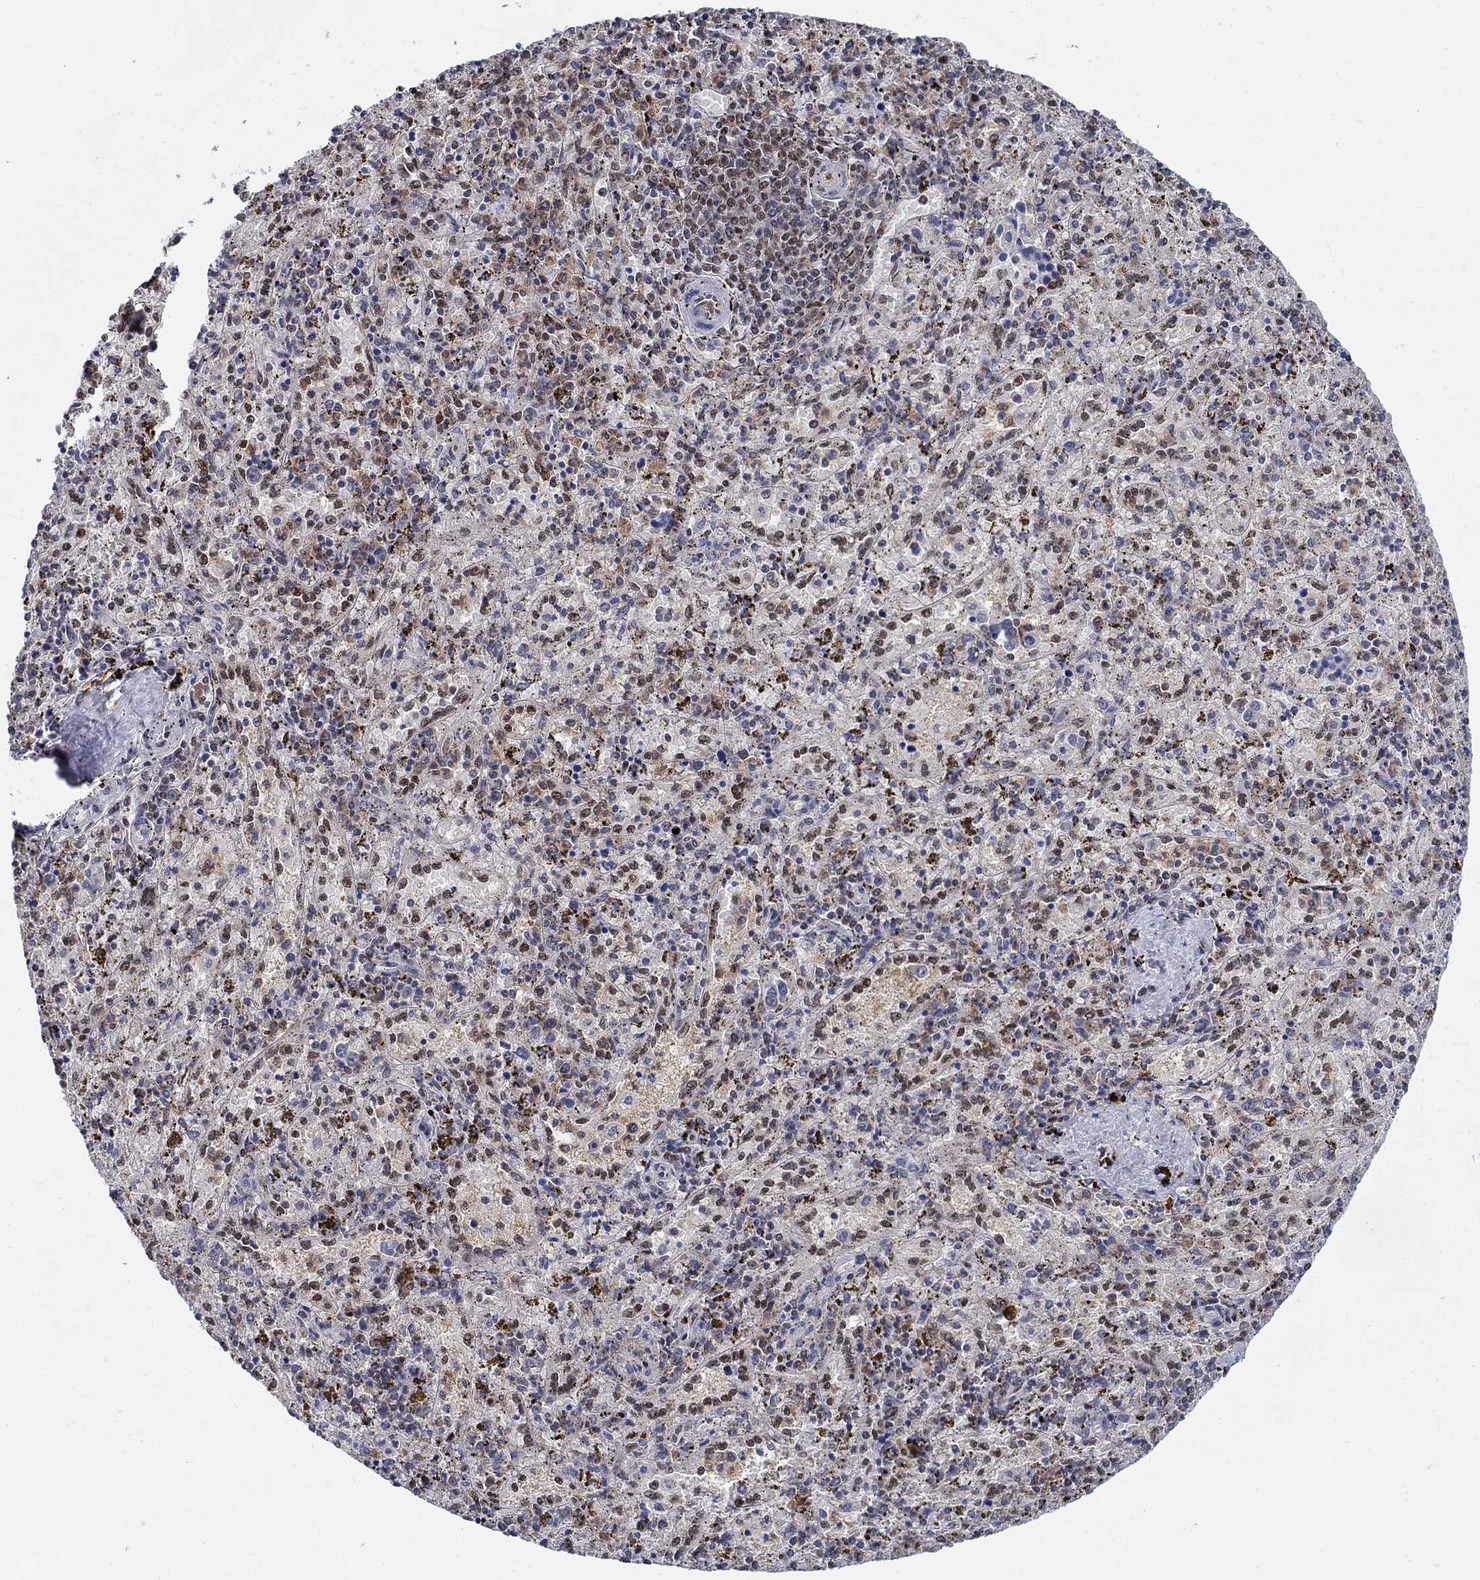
{"staining": {"intensity": "moderate", "quantity": "25%-75%", "location": "nuclear"}, "tissue": "spleen", "cell_type": "Cells in red pulp", "image_type": "normal", "snomed": [{"axis": "morphology", "description": "Normal tissue, NOS"}, {"axis": "topography", "description": "Spleen"}], "caption": "The histopathology image reveals staining of benign spleen, revealing moderate nuclear protein positivity (brown color) within cells in red pulp.", "gene": "ZNF594", "patient": {"sex": "female", "age": 50}}